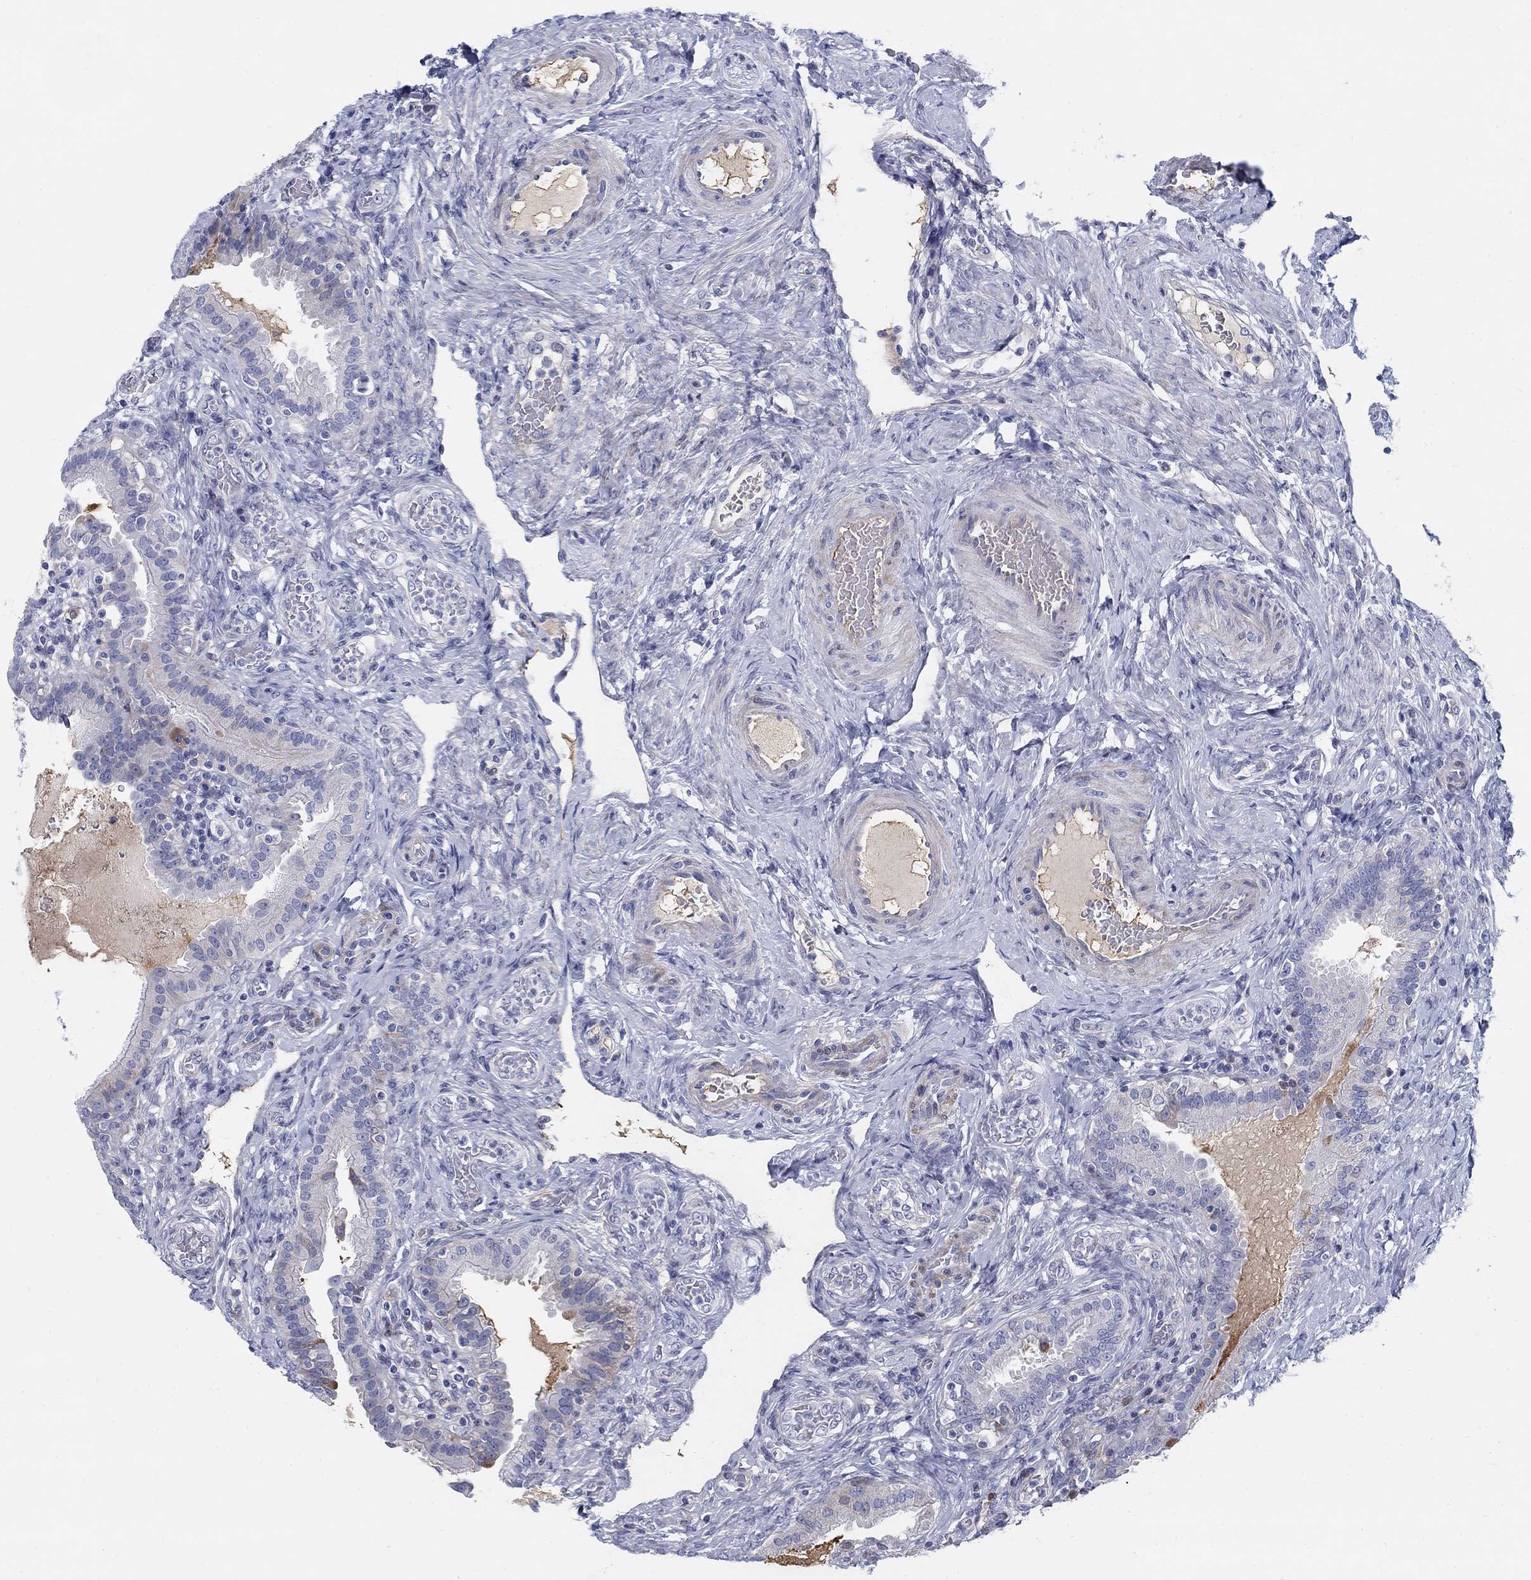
{"staining": {"intensity": "moderate", "quantity": "<25%", "location": "cytoplasmic/membranous"}, "tissue": "fallopian tube", "cell_type": "Glandular cells", "image_type": "normal", "snomed": [{"axis": "morphology", "description": "Normal tissue, NOS"}, {"axis": "topography", "description": "Fallopian tube"}, {"axis": "topography", "description": "Ovary"}], "caption": "Brown immunohistochemical staining in unremarkable human fallopian tube demonstrates moderate cytoplasmic/membranous staining in about <25% of glandular cells. (DAB (3,3'-diaminobenzidine) IHC with brightfield microscopy, high magnification).", "gene": "HEATR4", "patient": {"sex": "female", "age": 41}}